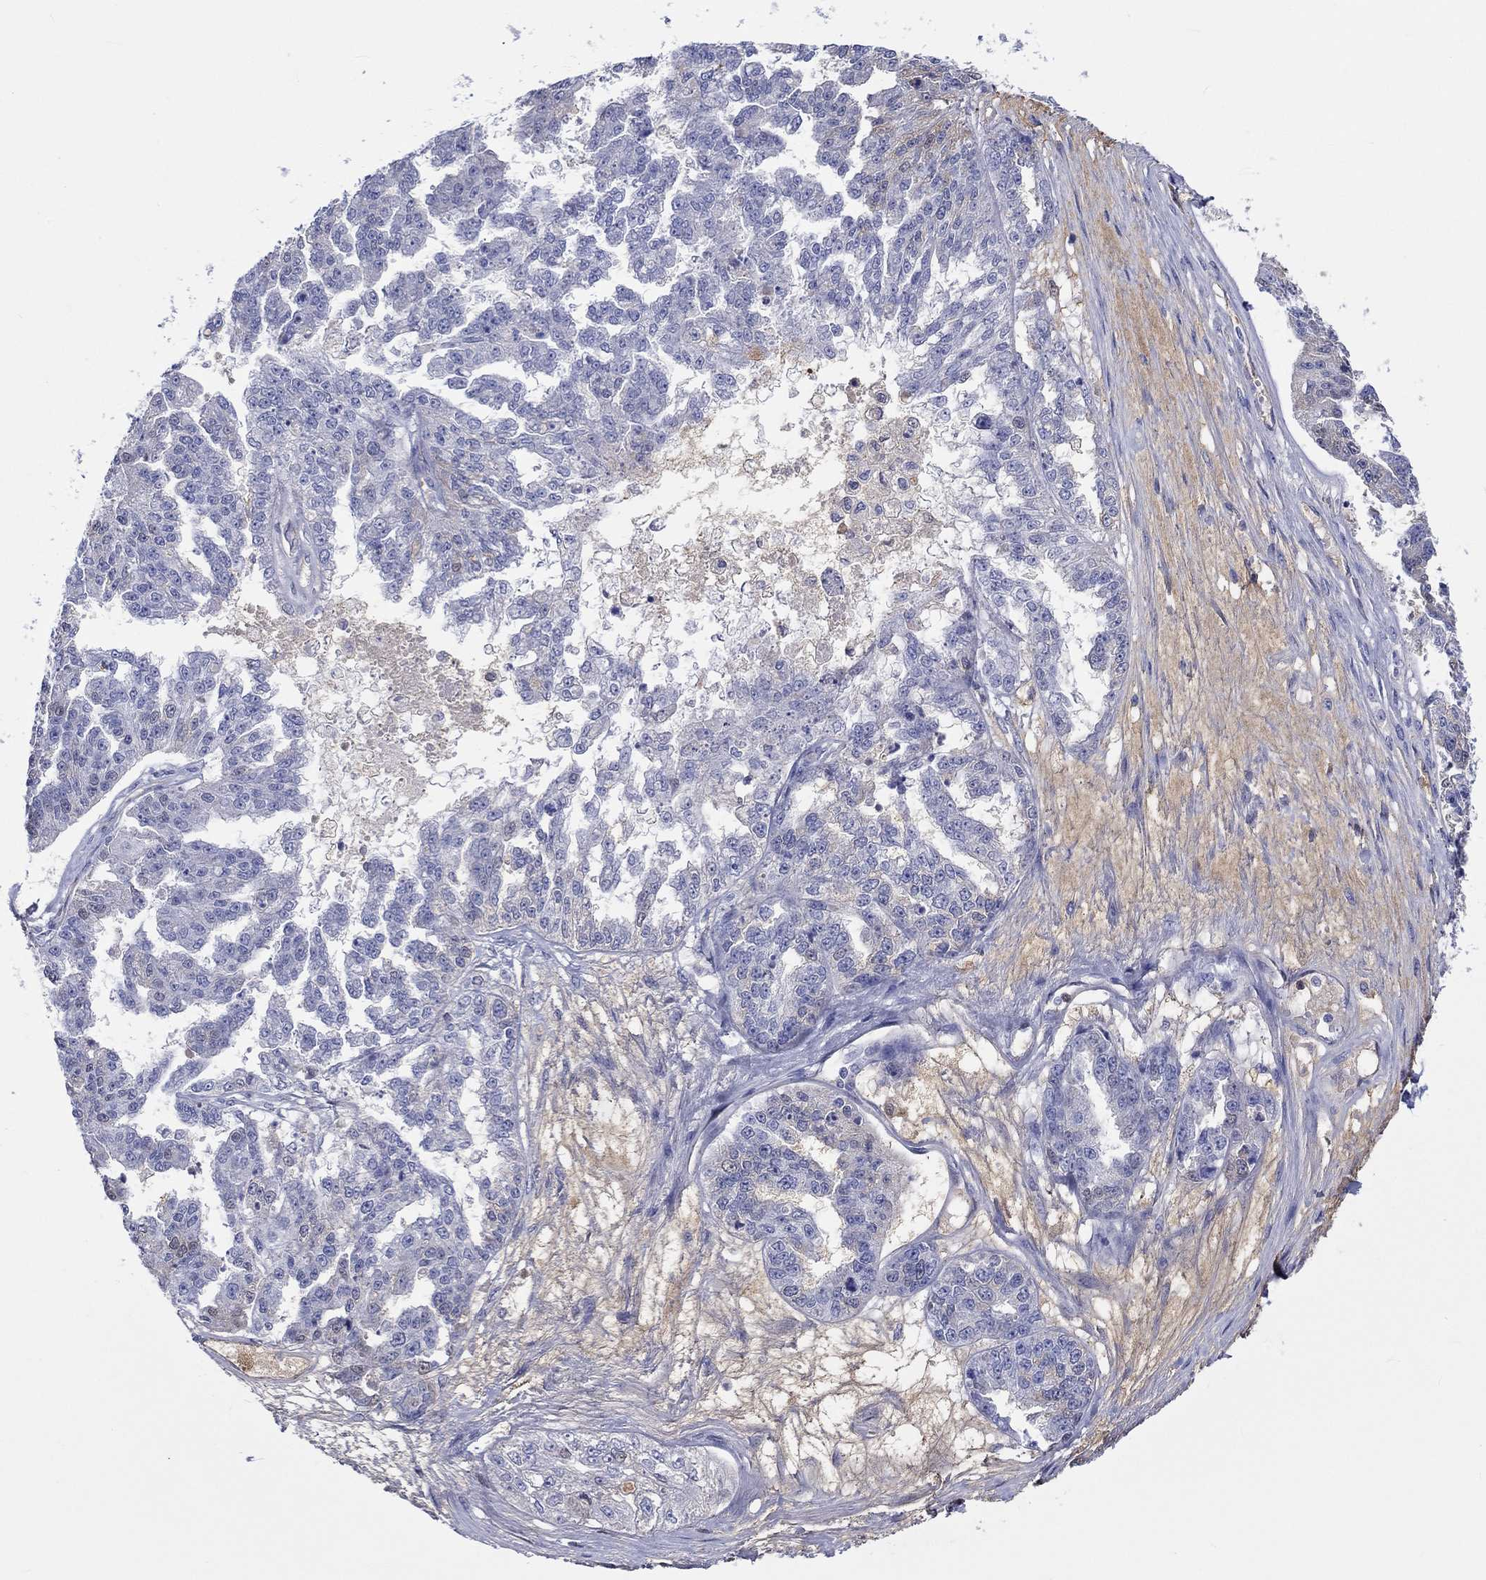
{"staining": {"intensity": "negative", "quantity": "none", "location": "none"}, "tissue": "ovarian cancer", "cell_type": "Tumor cells", "image_type": "cancer", "snomed": [{"axis": "morphology", "description": "Cystadenocarcinoma, serous, NOS"}, {"axis": "topography", "description": "Ovary"}], "caption": "This photomicrograph is of serous cystadenocarcinoma (ovarian) stained with immunohistochemistry to label a protein in brown with the nuclei are counter-stained blue. There is no positivity in tumor cells.", "gene": "CDY2B", "patient": {"sex": "female", "age": 58}}